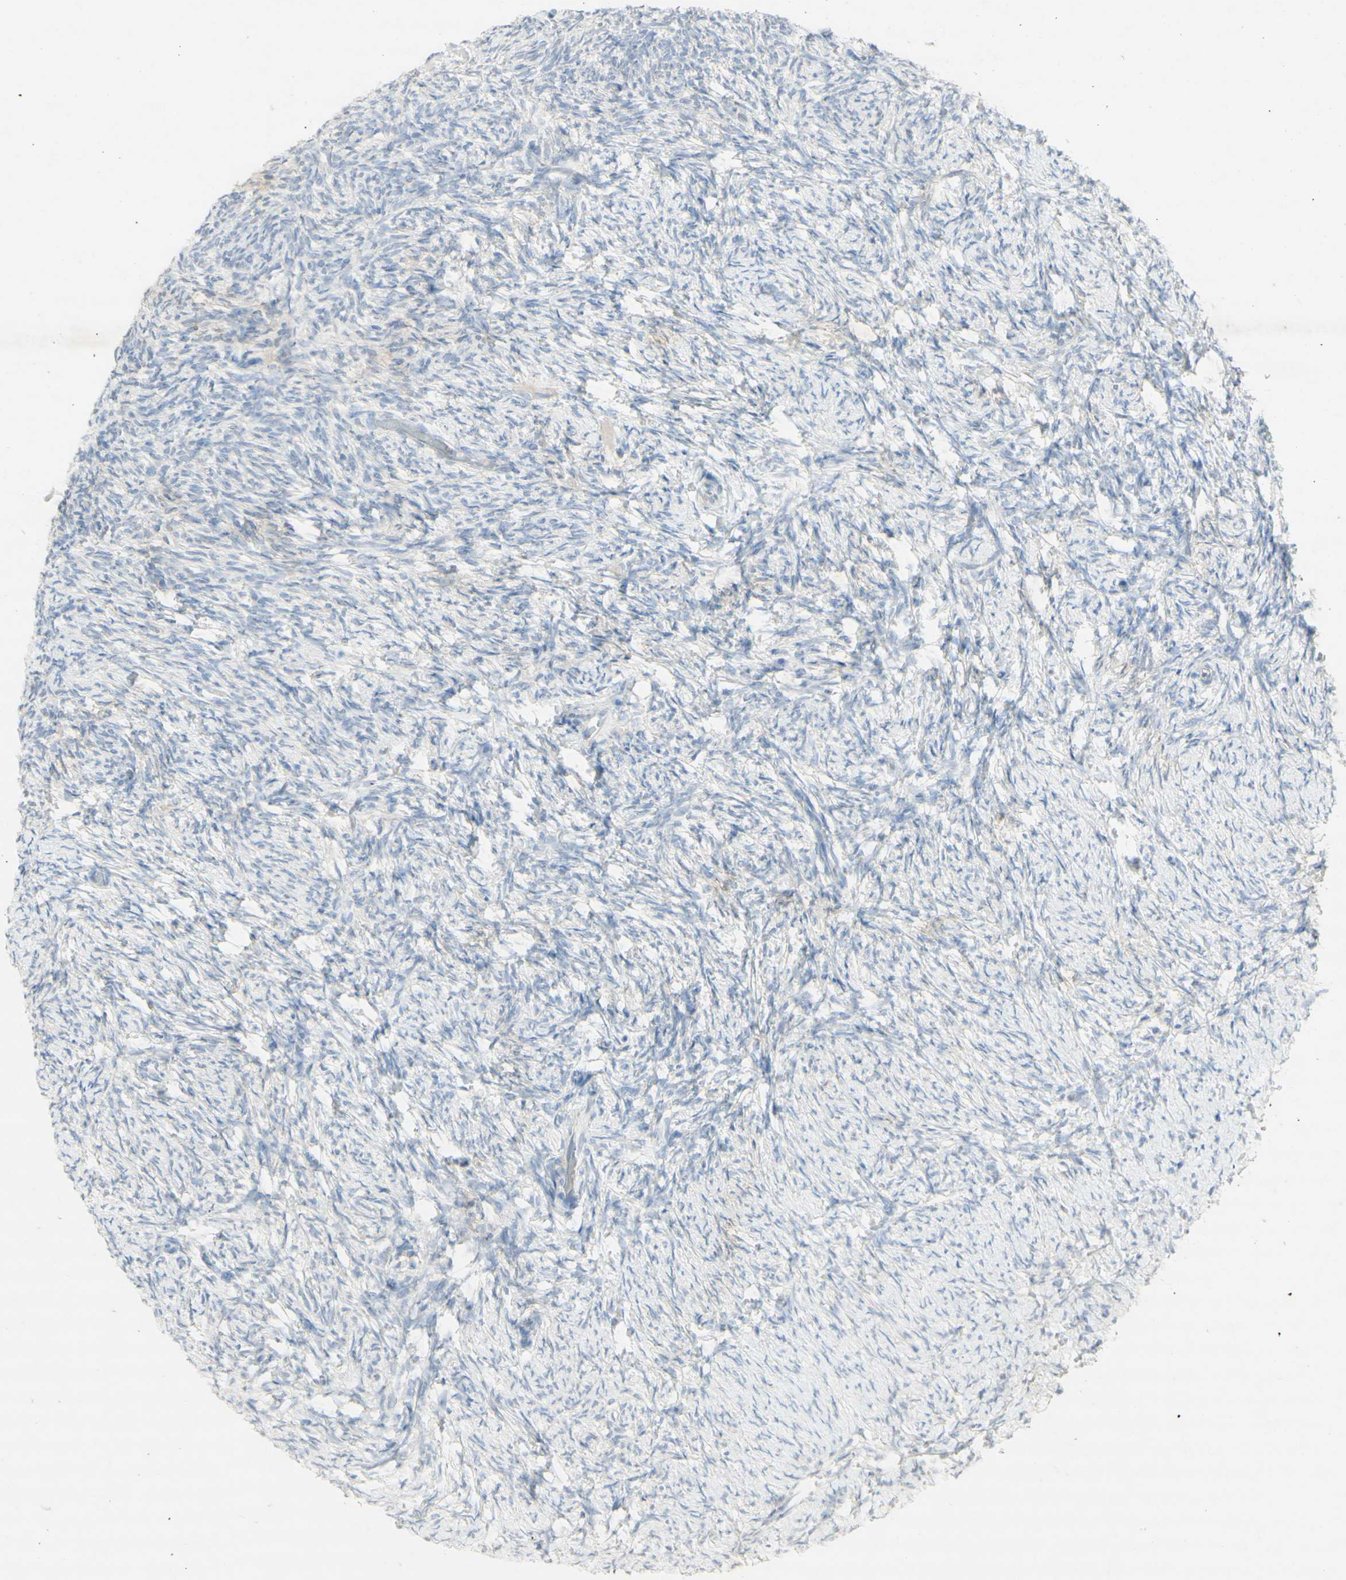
{"staining": {"intensity": "weak", "quantity": ">75%", "location": "cytoplasmic/membranous"}, "tissue": "ovary", "cell_type": "Follicle cells", "image_type": "normal", "snomed": [{"axis": "morphology", "description": "Normal tissue, NOS"}, {"axis": "topography", "description": "Ovary"}], "caption": "Human ovary stained with a brown dye shows weak cytoplasmic/membranous positive staining in approximately >75% of follicle cells.", "gene": "ATP6V1B1", "patient": {"sex": "female", "age": 60}}